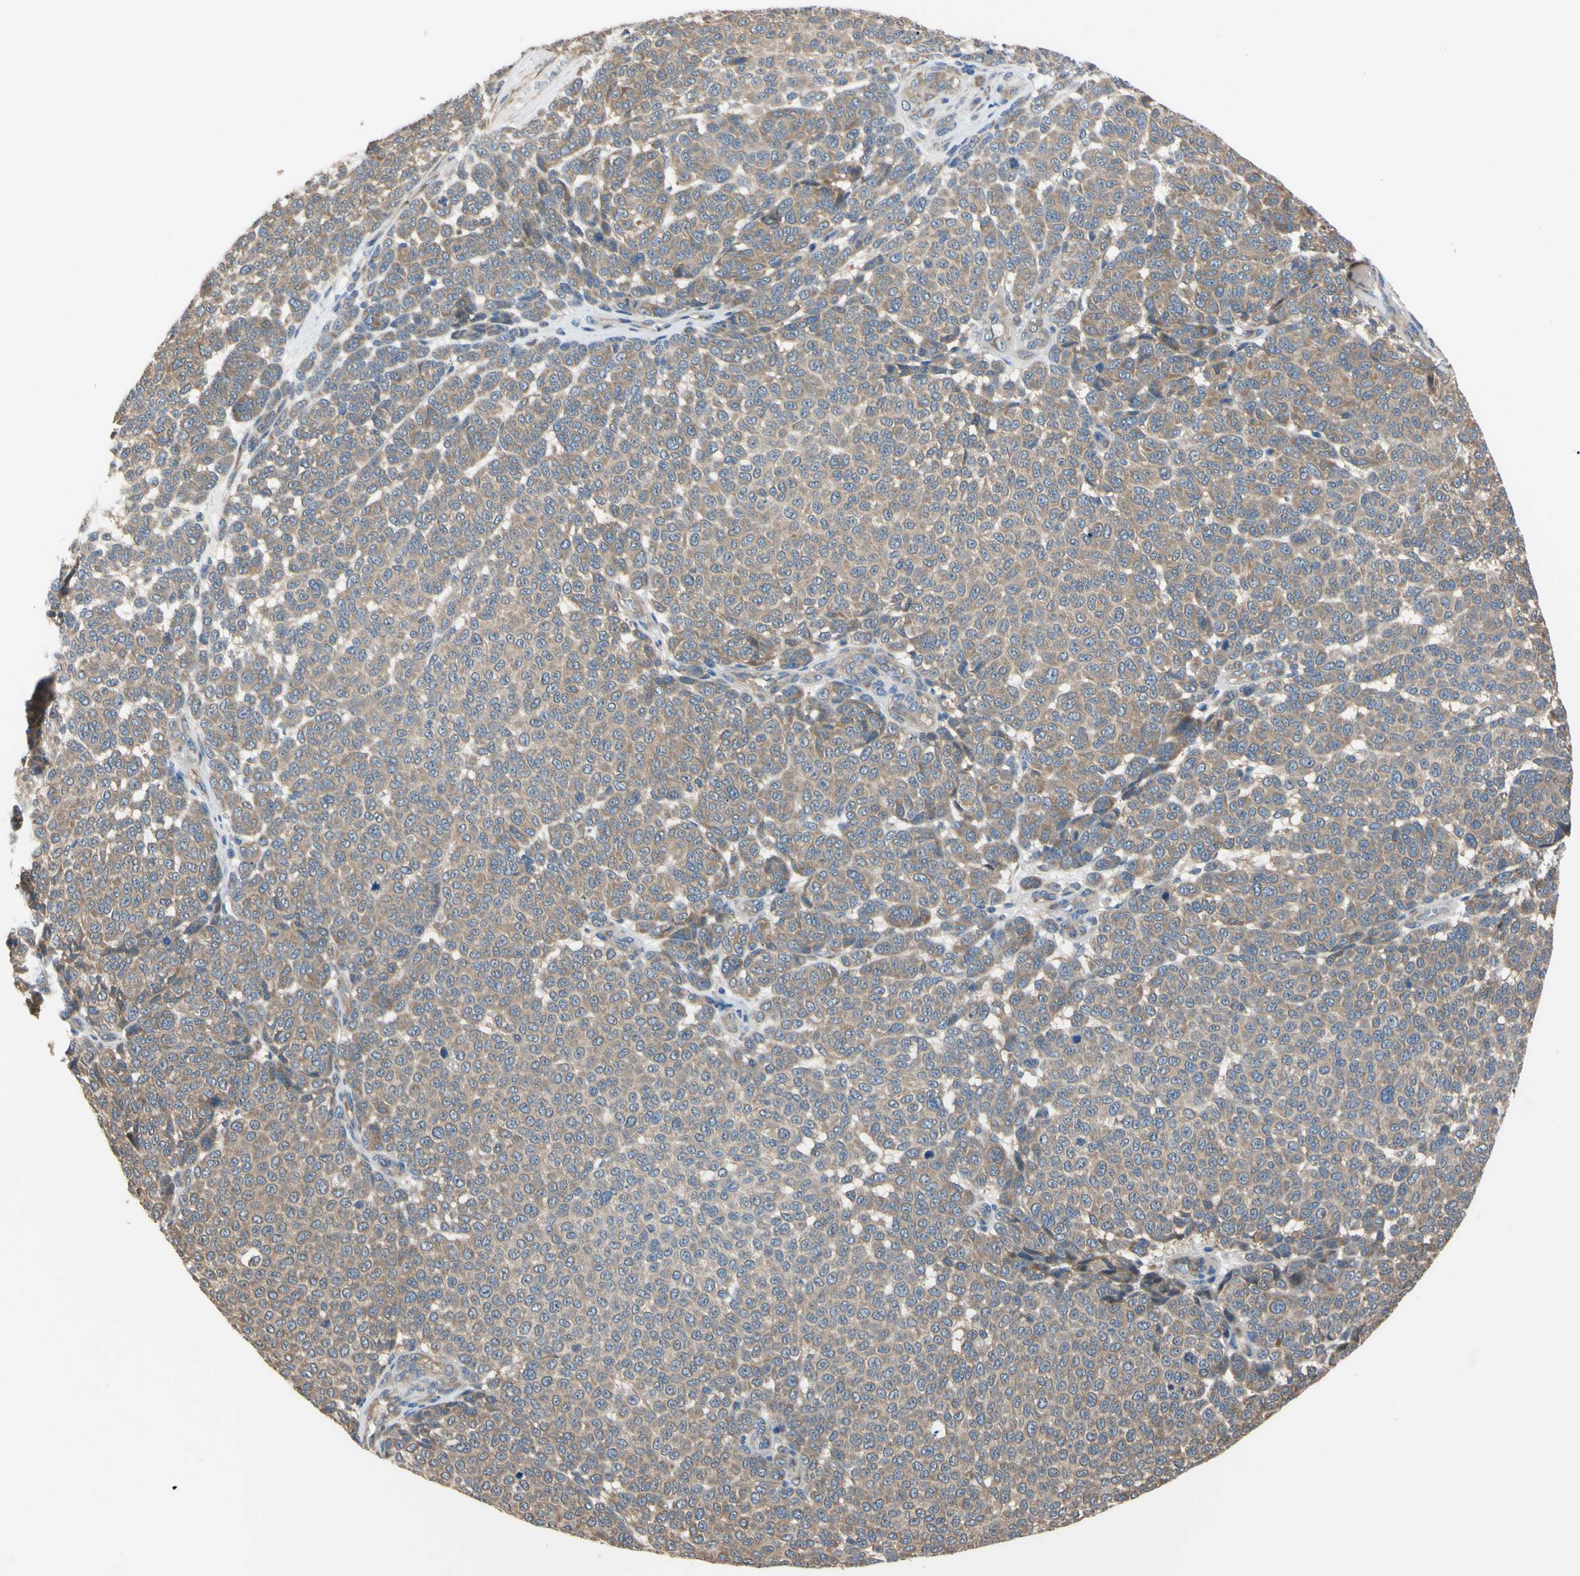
{"staining": {"intensity": "moderate", "quantity": "25%-75%", "location": "cytoplasmic/membranous"}, "tissue": "melanoma", "cell_type": "Tumor cells", "image_type": "cancer", "snomed": [{"axis": "morphology", "description": "Malignant melanoma, NOS"}, {"axis": "topography", "description": "Skin"}], "caption": "Immunohistochemistry image of neoplastic tissue: human melanoma stained using immunohistochemistry (IHC) reveals medium levels of moderate protein expression localized specifically in the cytoplasmic/membranous of tumor cells, appearing as a cytoplasmic/membranous brown color.", "gene": "RARS1", "patient": {"sex": "male", "age": 59}}